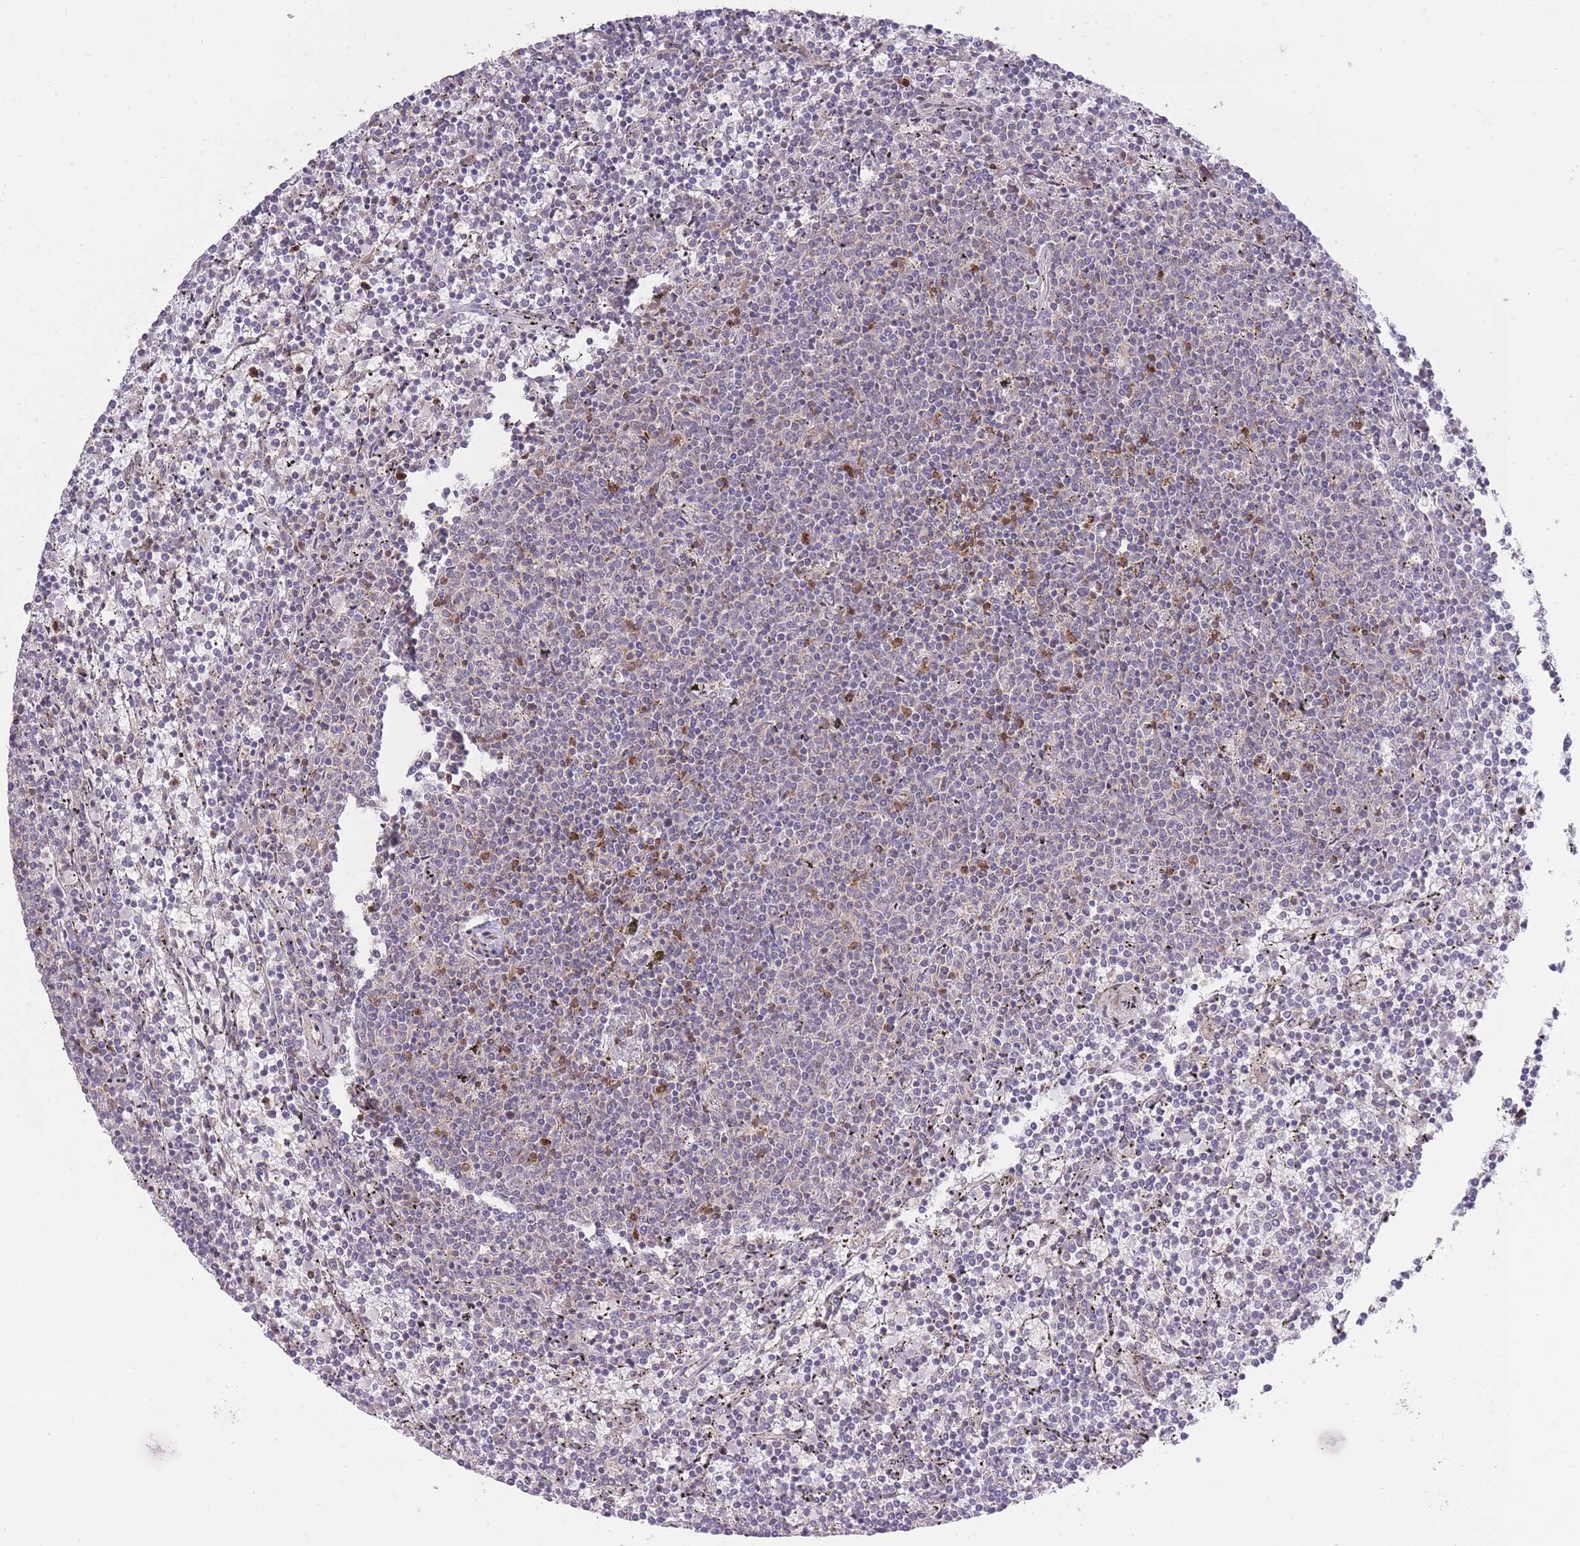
{"staining": {"intensity": "negative", "quantity": "none", "location": "none"}, "tissue": "lymphoma", "cell_type": "Tumor cells", "image_type": "cancer", "snomed": [{"axis": "morphology", "description": "Malignant lymphoma, non-Hodgkin's type, Low grade"}, {"axis": "topography", "description": "Spleen"}], "caption": "This is an IHC micrograph of human malignant lymphoma, non-Hodgkin's type (low-grade). There is no staining in tumor cells.", "gene": "ELOA2", "patient": {"sex": "female", "age": 50}}